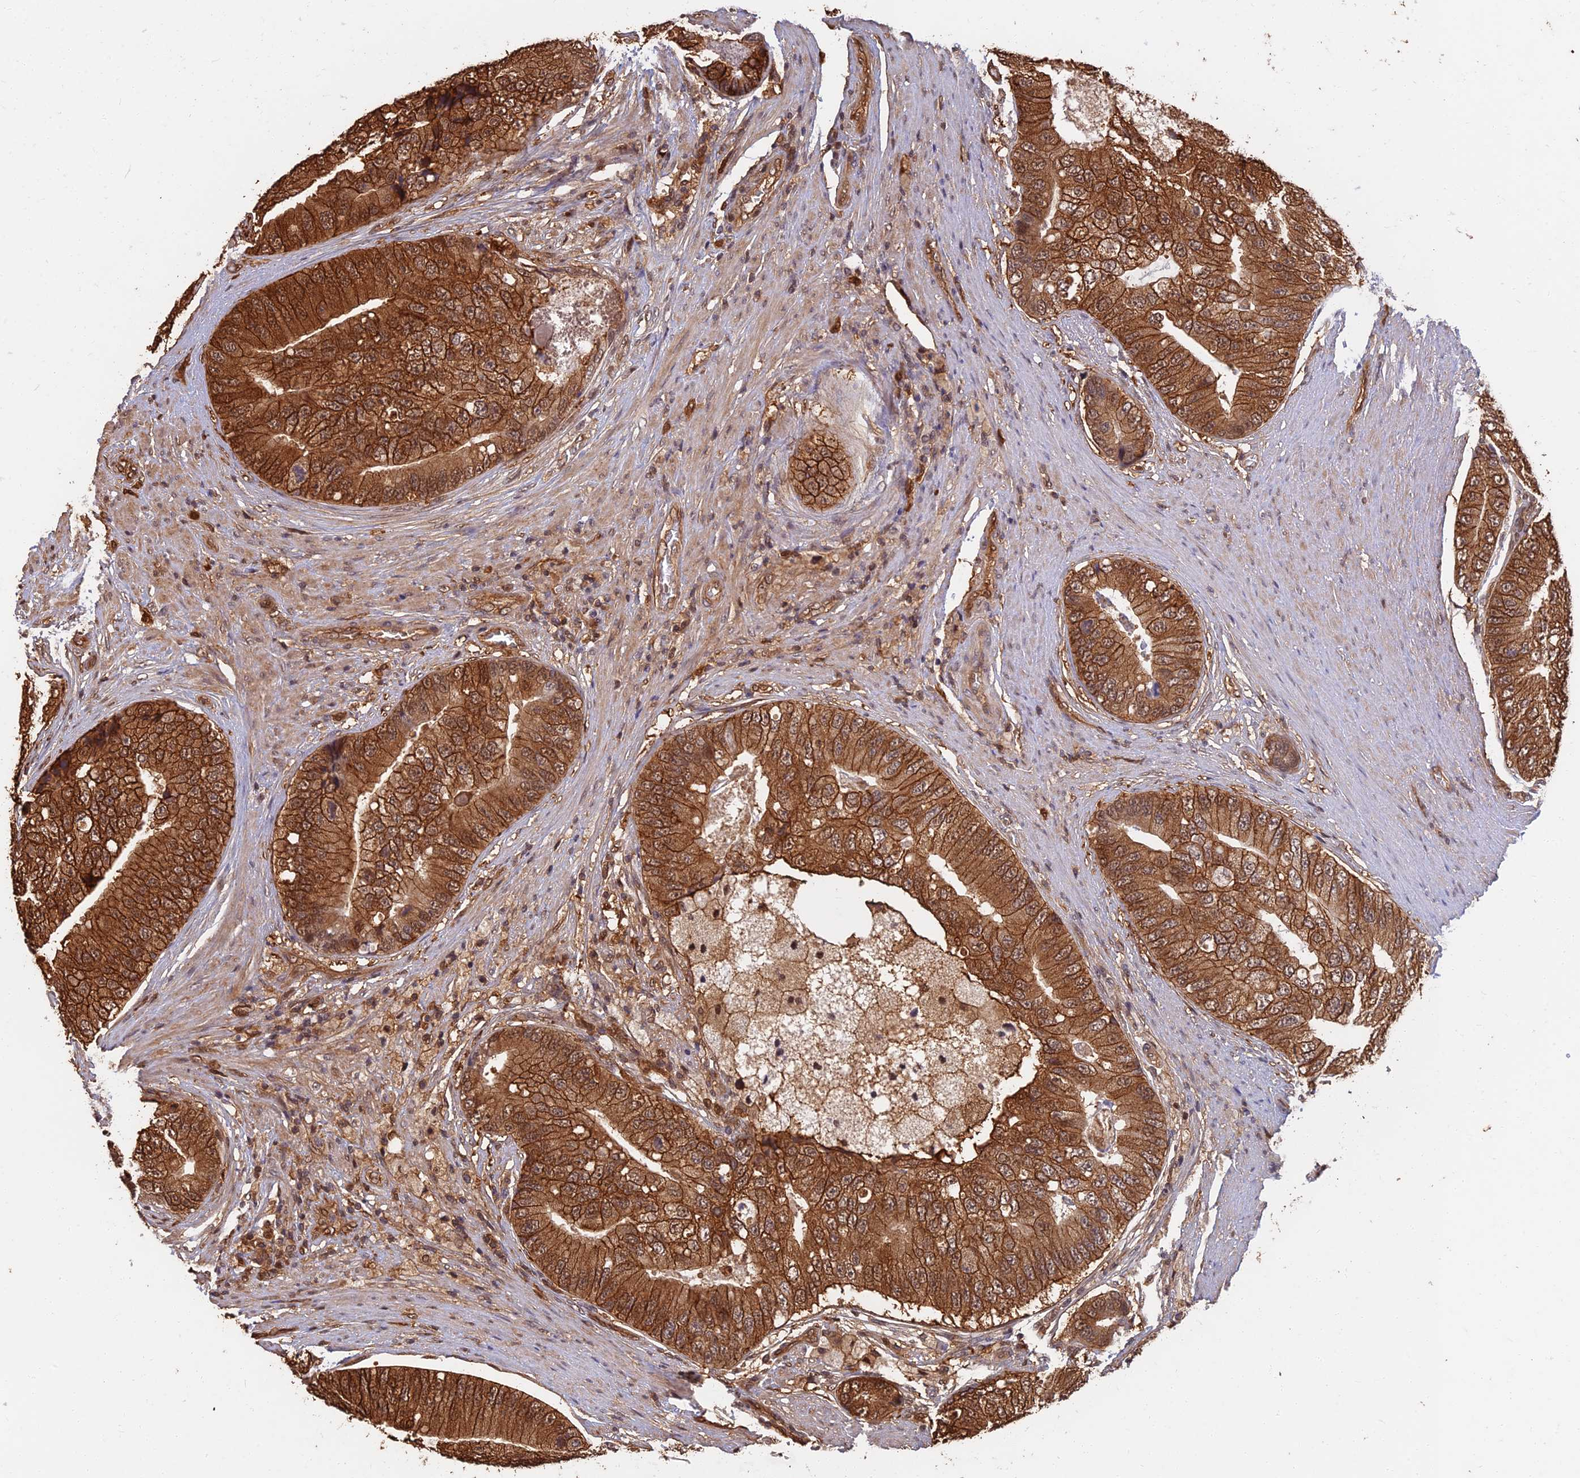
{"staining": {"intensity": "strong", "quantity": ">75%", "location": "cytoplasmic/membranous"}, "tissue": "prostate cancer", "cell_type": "Tumor cells", "image_type": "cancer", "snomed": [{"axis": "morphology", "description": "Adenocarcinoma, High grade"}, {"axis": "topography", "description": "Prostate"}], "caption": "This image reveals adenocarcinoma (high-grade) (prostate) stained with immunohistochemistry (IHC) to label a protein in brown. The cytoplasmic/membranous of tumor cells show strong positivity for the protein. Nuclei are counter-stained blue.", "gene": "LRRN3", "patient": {"sex": "male", "age": 70}}